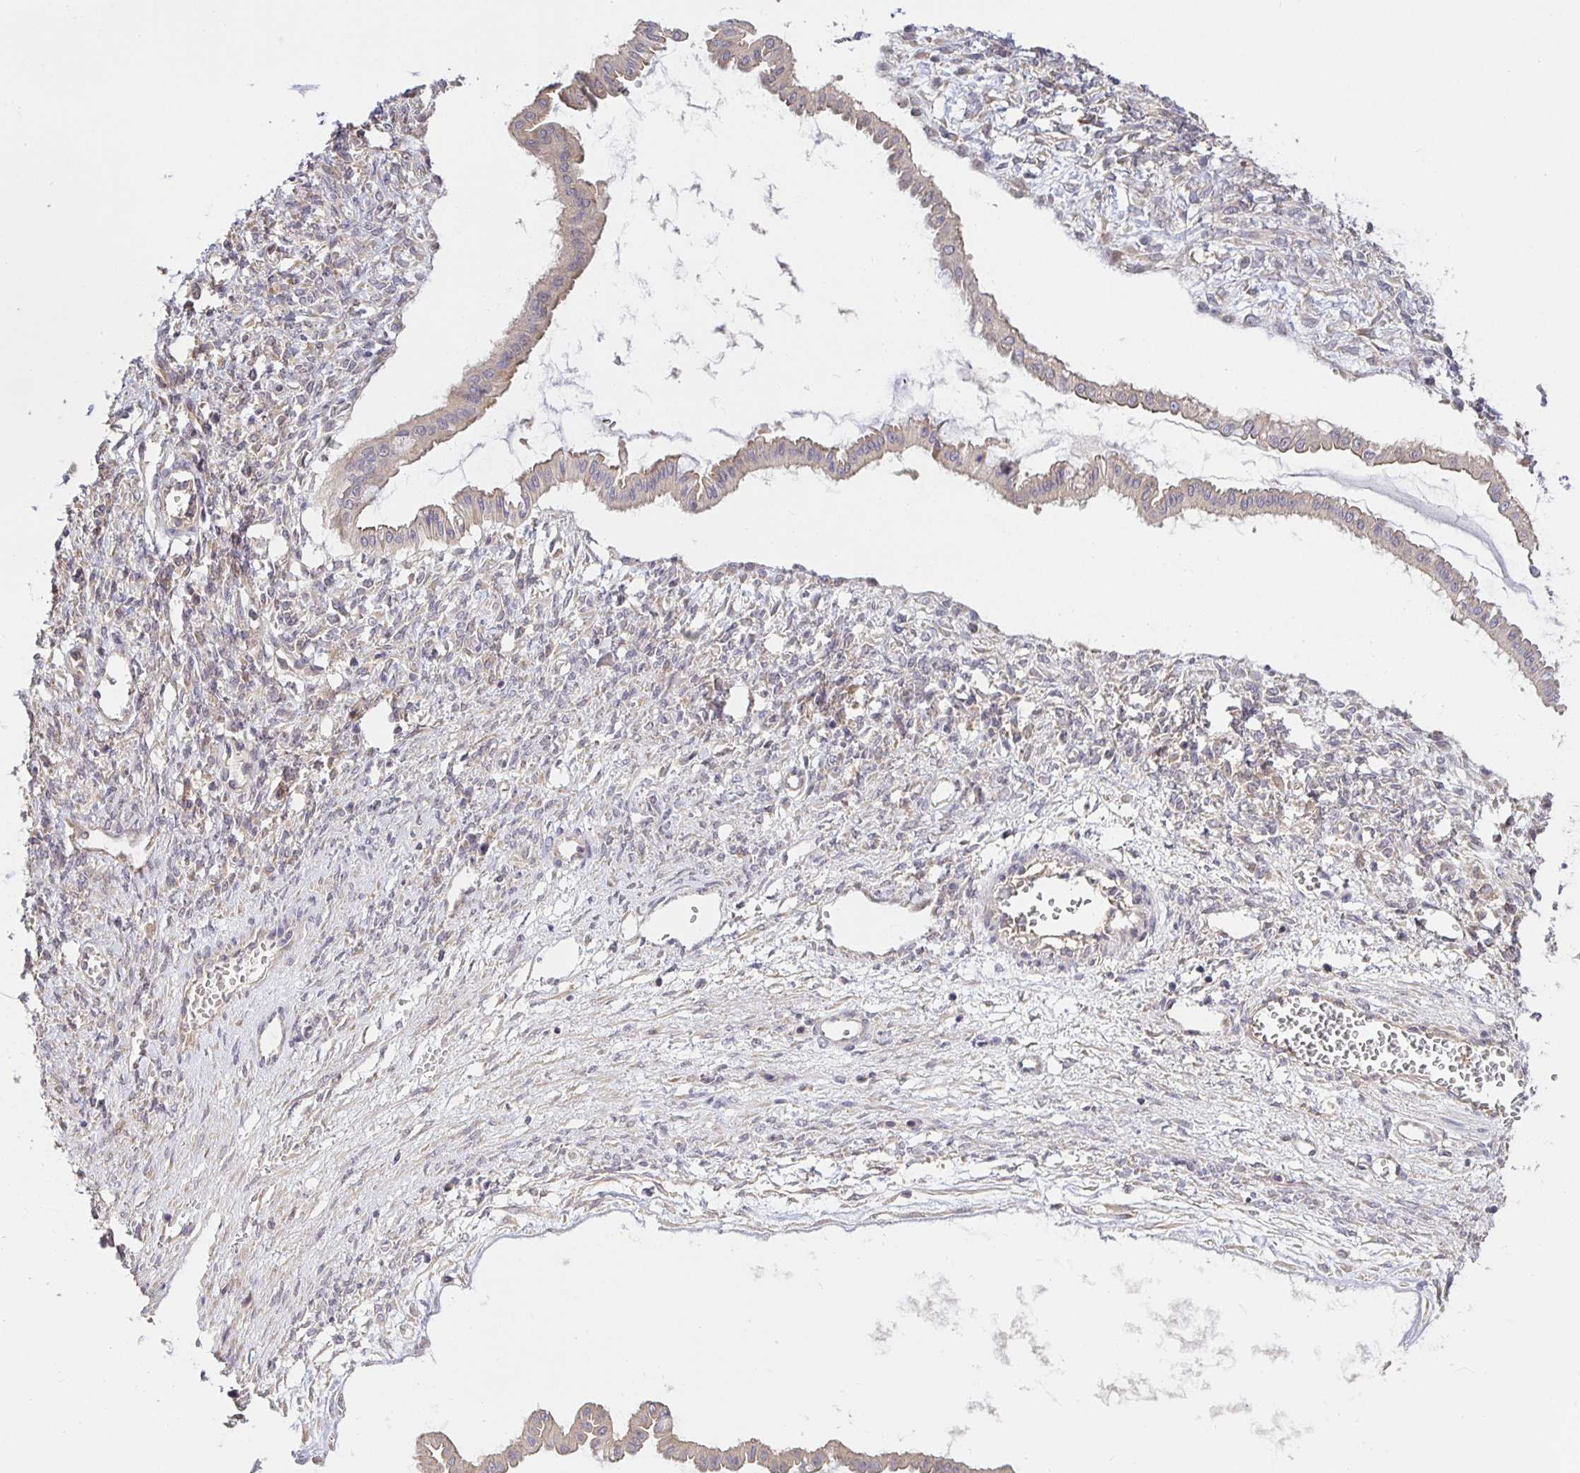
{"staining": {"intensity": "weak", "quantity": "25%-75%", "location": "cytoplasmic/membranous"}, "tissue": "ovarian cancer", "cell_type": "Tumor cells", "image_type": "cancer", "snomed": [{"axis": "morphology", "description": "Cystadenocarcinoma, mucinous, NOS"}, {"axis": "topography", "description": "Ovary"}], "caption": "This image reveals mucinous cystadenocarcinoma (ovarian) stained with immunohistochemistry (IHC) to label a protein in brown. The cytoplasmic/membranous of tumor cells show weak positivity for the protein. Nuclei are counter-stained blue.", "gene": "ZDHHC11", "patient": {"sex": "female", "age": 73}}